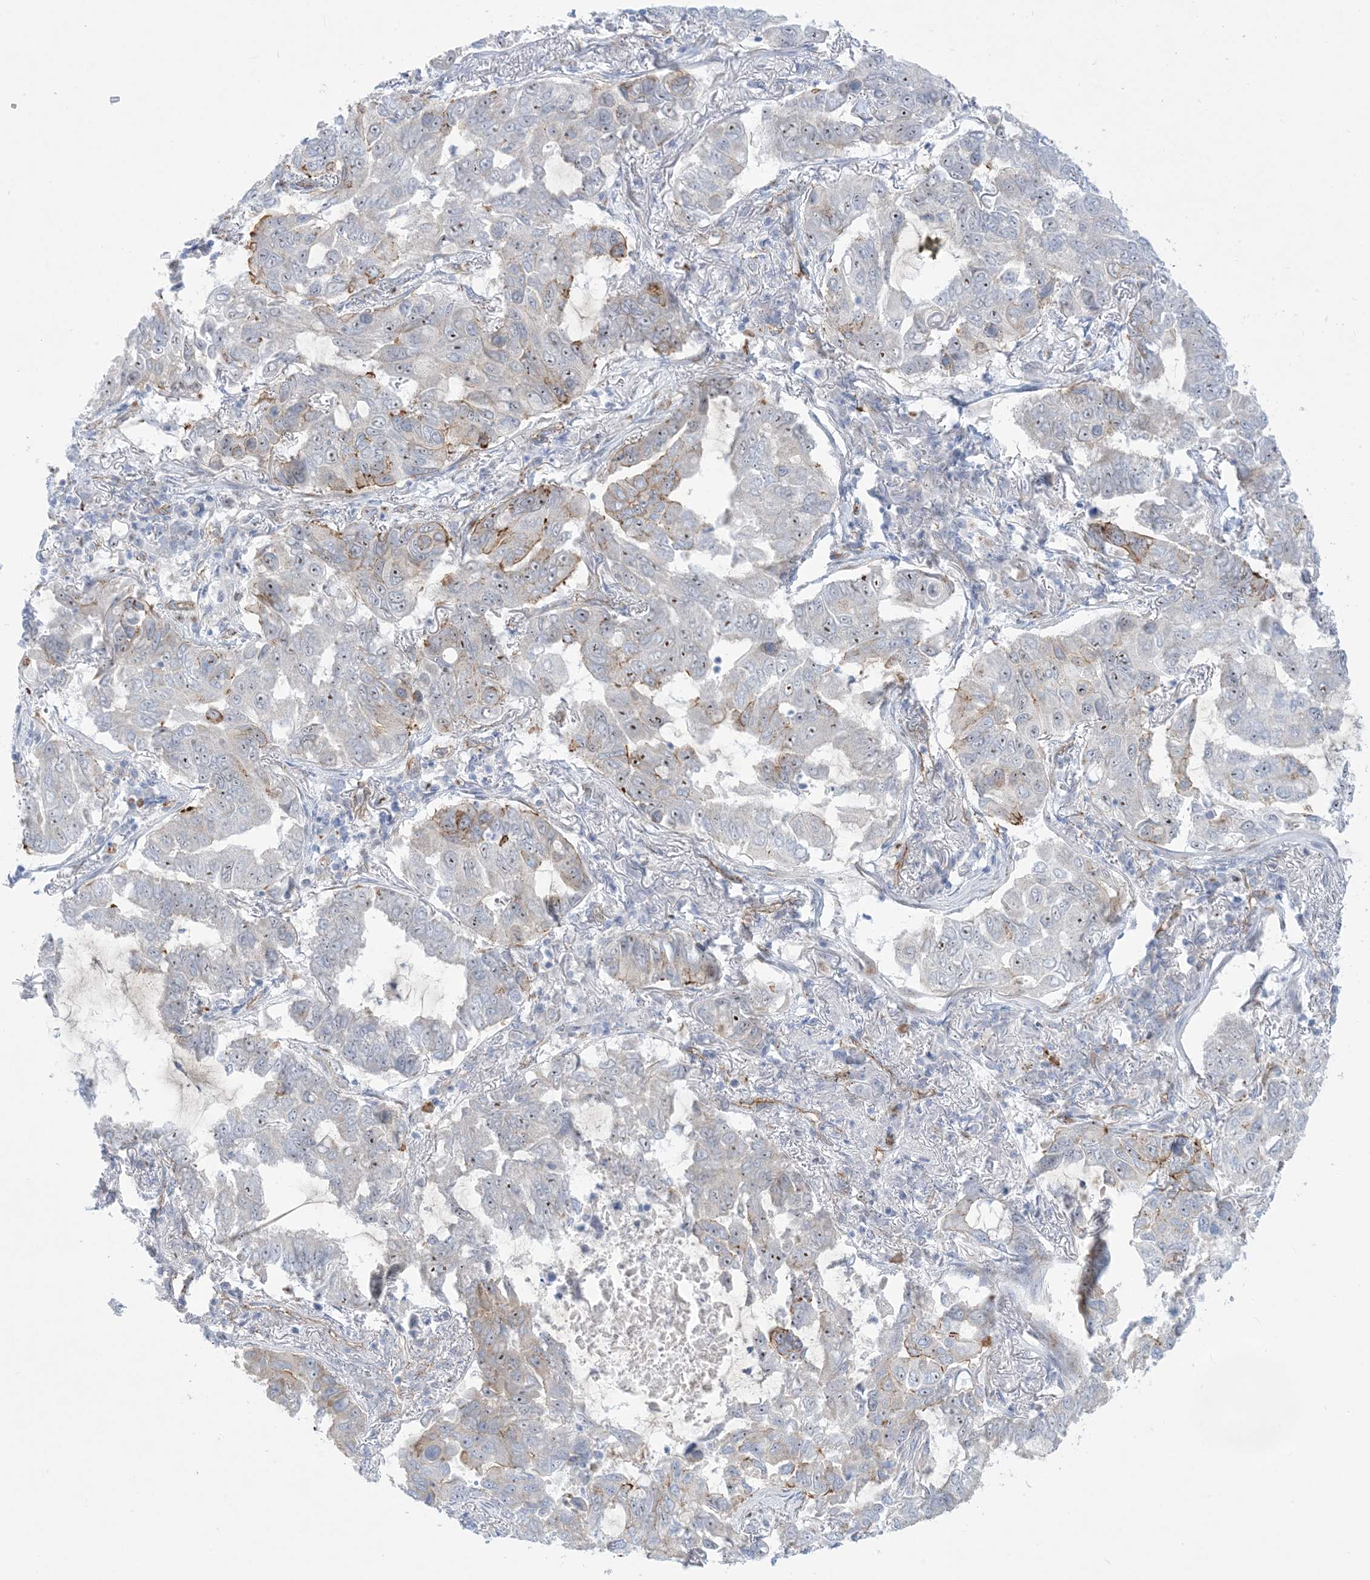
{"staining": {"intensity": "moderate", "quantity": "<25%", "location": "cytoplasmic/membranous"}, "tissue": "lung cancer", "cell_type": "Tumor cells", "image_type": "cancer", "snomed": [{"axis": "morphology", "description": "Adenocarcinoma, NOS"}, {"axis": "topography", "description": "Lung"}], "caption": "Immunohistochemistry (IHC) (DAB (3,3'-diaminobenzidine)) staining of human adenocarcinoma (lung) reveals moderate cytoplasmic/membranous protein positivity in approximately <25% of tumor cells. (Stains: DAB in brown, nuclei in blue, Microscopy: brightfield microscopy at high magnification).", "gene": "MARS2", "patient": {"sex": "male", "age": 64}}